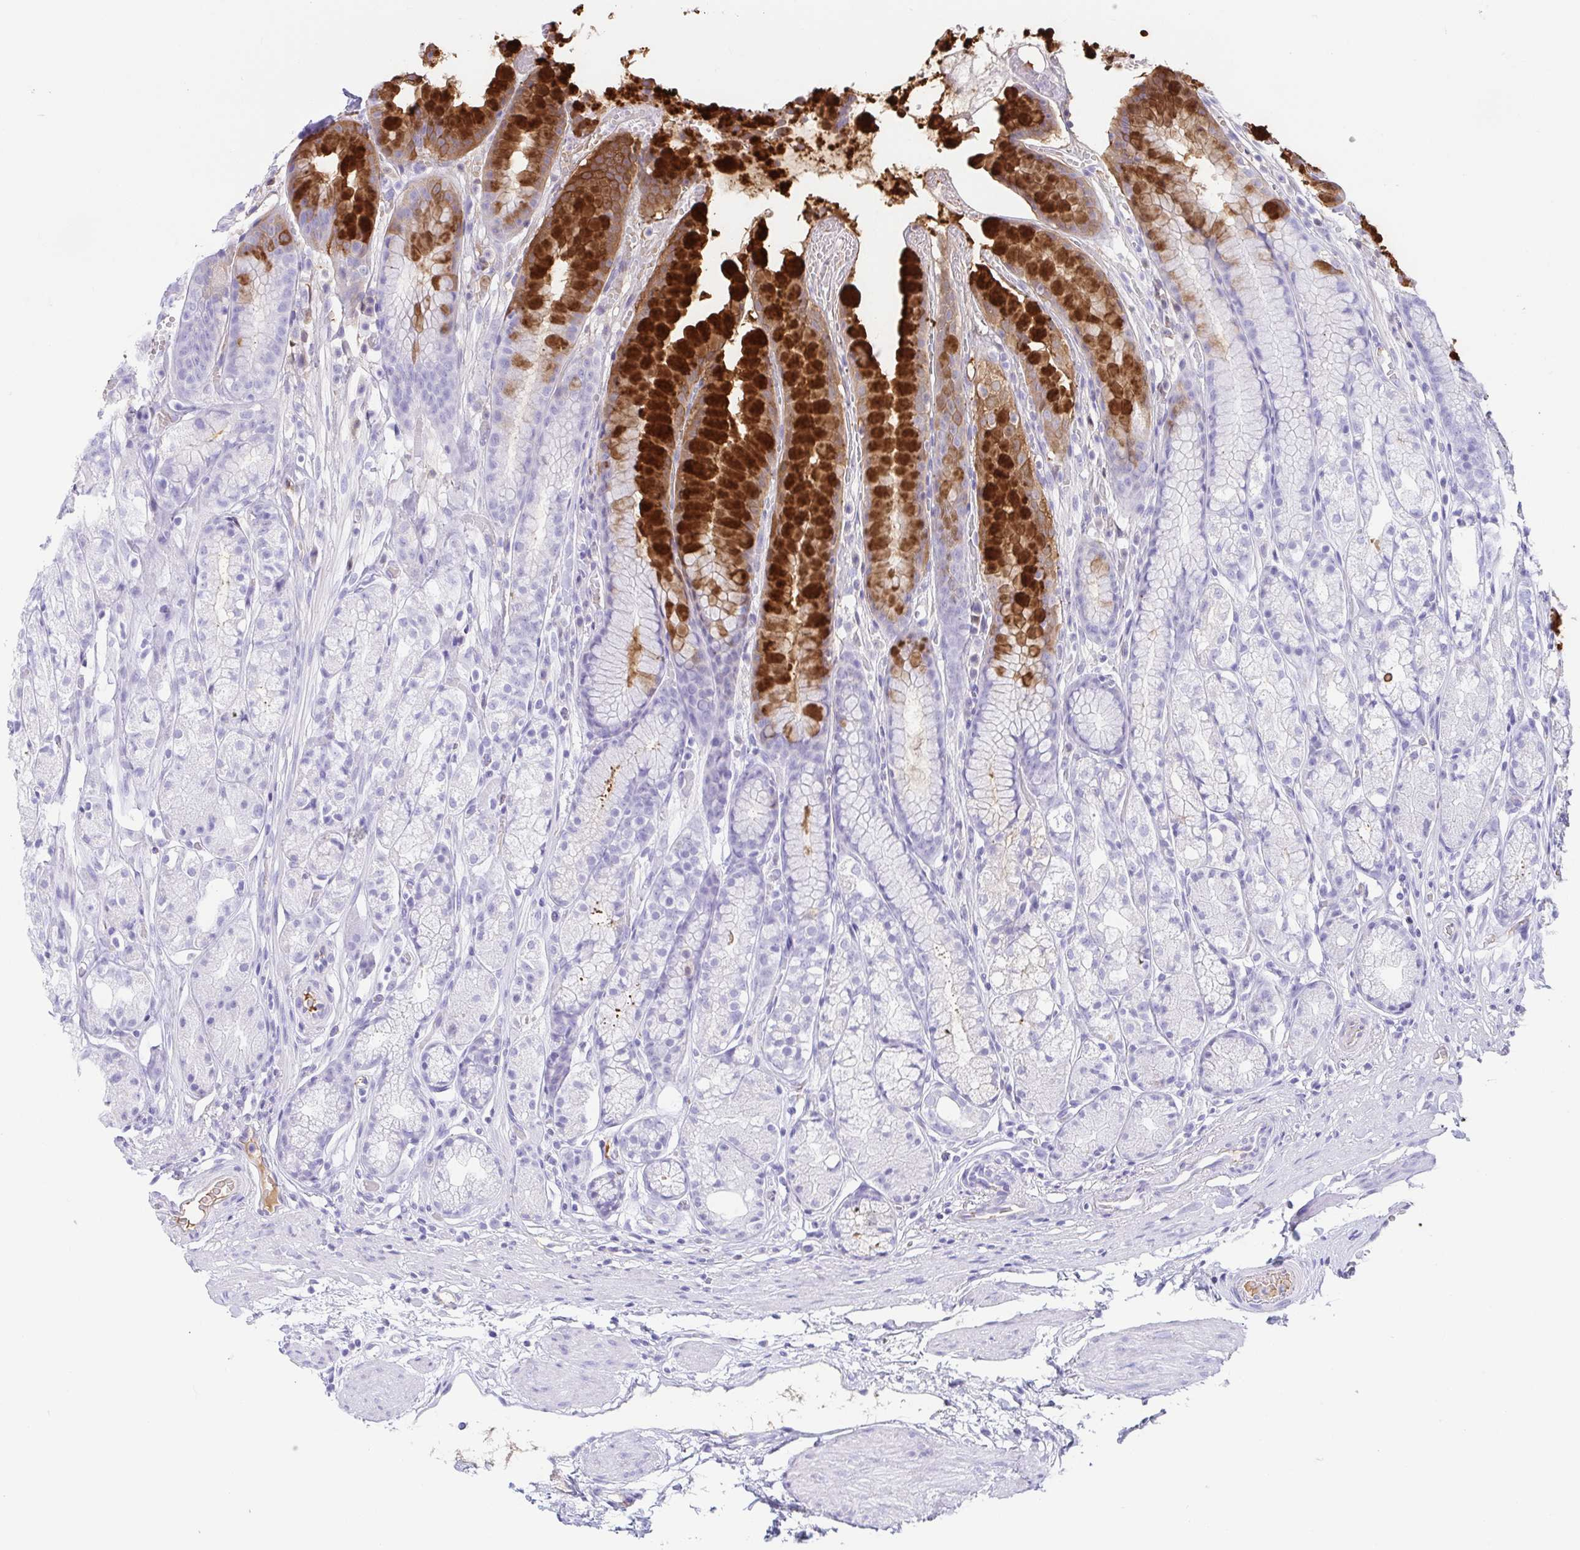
{"staining": {"intensity": "strong", "quantity": "25%-75%", "location": "cytoplasmic/membranous"}, "tissue": "stomach", "cell_type": "Glandular cells", "image_type": "normal", "snomed": [{"axis": "morphology", "description": "Normal tissue, NOS"}, {"axis": "topography", "description": "Smooth muscle"}, {"axis": "topography", "description": "Stomach"}], "caption": "Protein expression analysis of unremarkable stomach exhibits strong cytoplasmic/membranous staining in about 25%-75% of glandular cells.", "gene": "GKN1", "patient": {"sex": "male", "age": 70}}